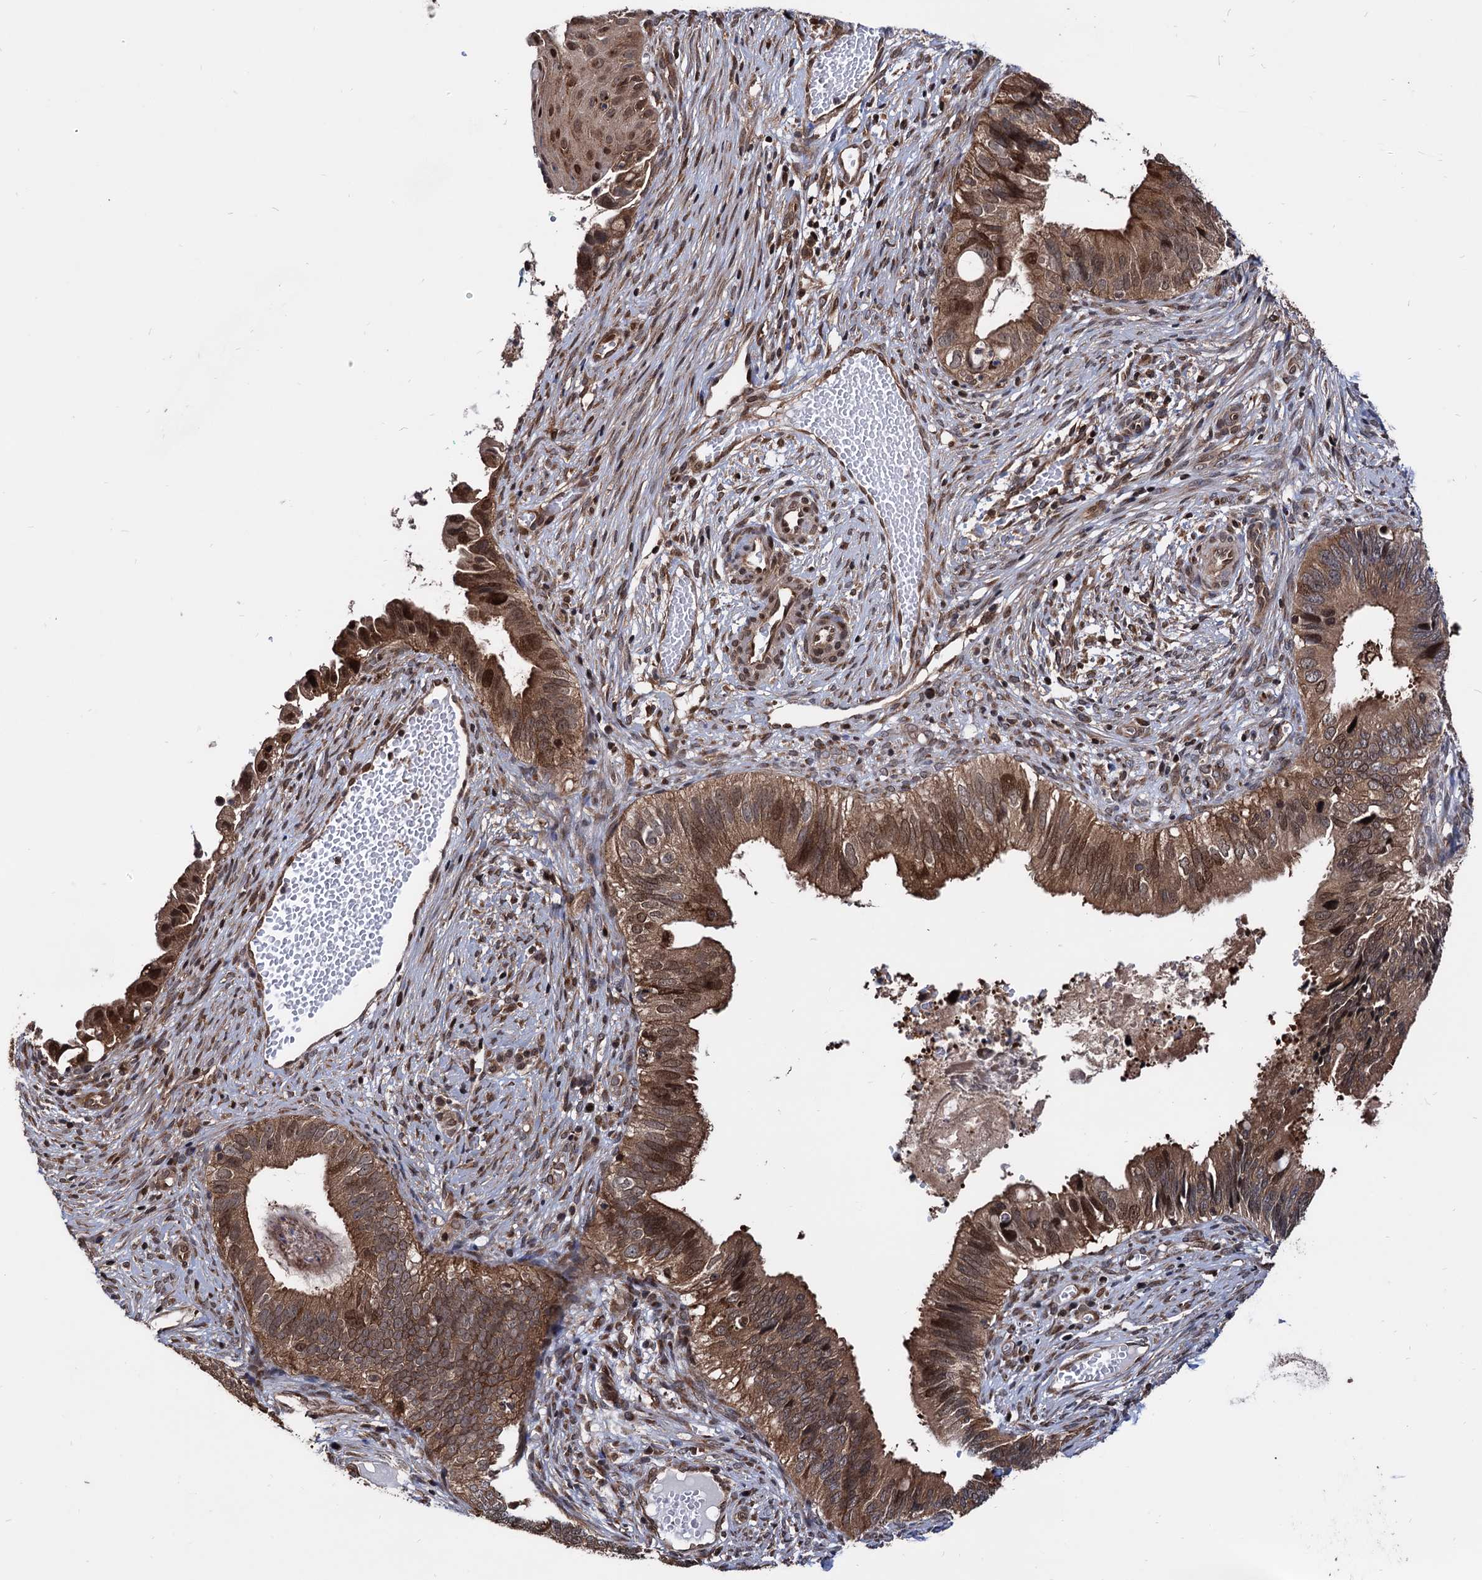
{"staining": {"intensity": "strong", "quantity": ">75%", "location": "cytoplasmic/membranous,nuclear"}, "tissue": "cervical cancer", "cell_type": "Tumor cells", "image_type": "cancer", "snomed": [{"axis": "morphology", "description": "Adenocarcinoma, NOS"}, {"axis": "topography", "description": "Cervix"}], "caption": "Human adenocarcinoma (cervical) stained with a protein marker exhibits strong staining in tumor cells.", "gene": "ANKRD12", "patient": {"sex": "female", "age": 42}}